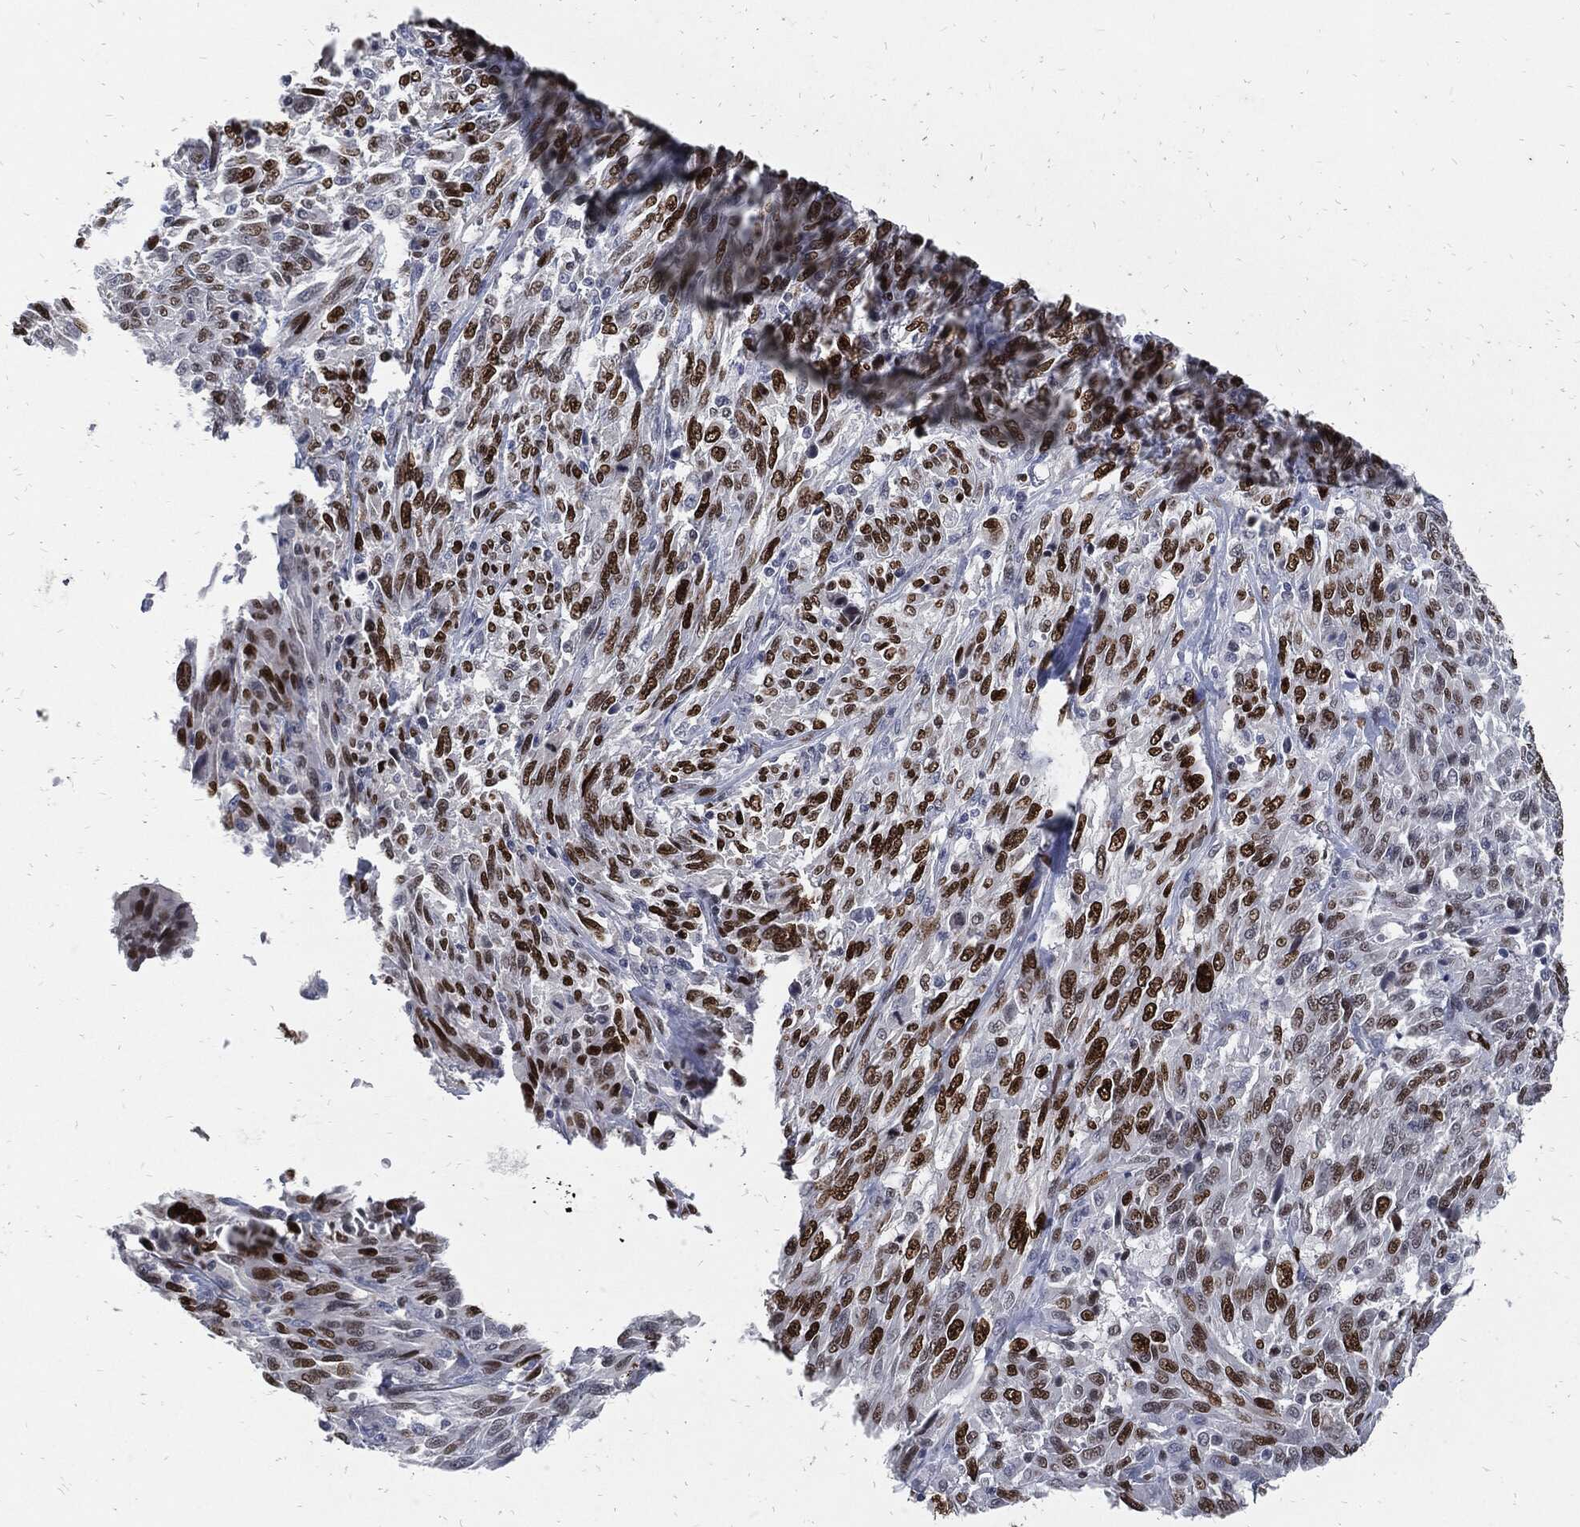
{"staining": {"intensity": "strong", "quantity": "25%-75%", "location": "nuclear"}, "tissue": "melanoma", "cell_type": "Tumor cells", "image_type": "cancer", "snomed": [{"axis": "morphology", "description": "Malignant melanoma, NOS"}, {"axis": "topography", "description": "Skin"}], "caption": "Protein expression analysis of human melanoma reveals strong nuclear expression in about 25%-75% of tumor cells.", "gene": "JUN", "patient": {"sex": "female", "age": 91}}